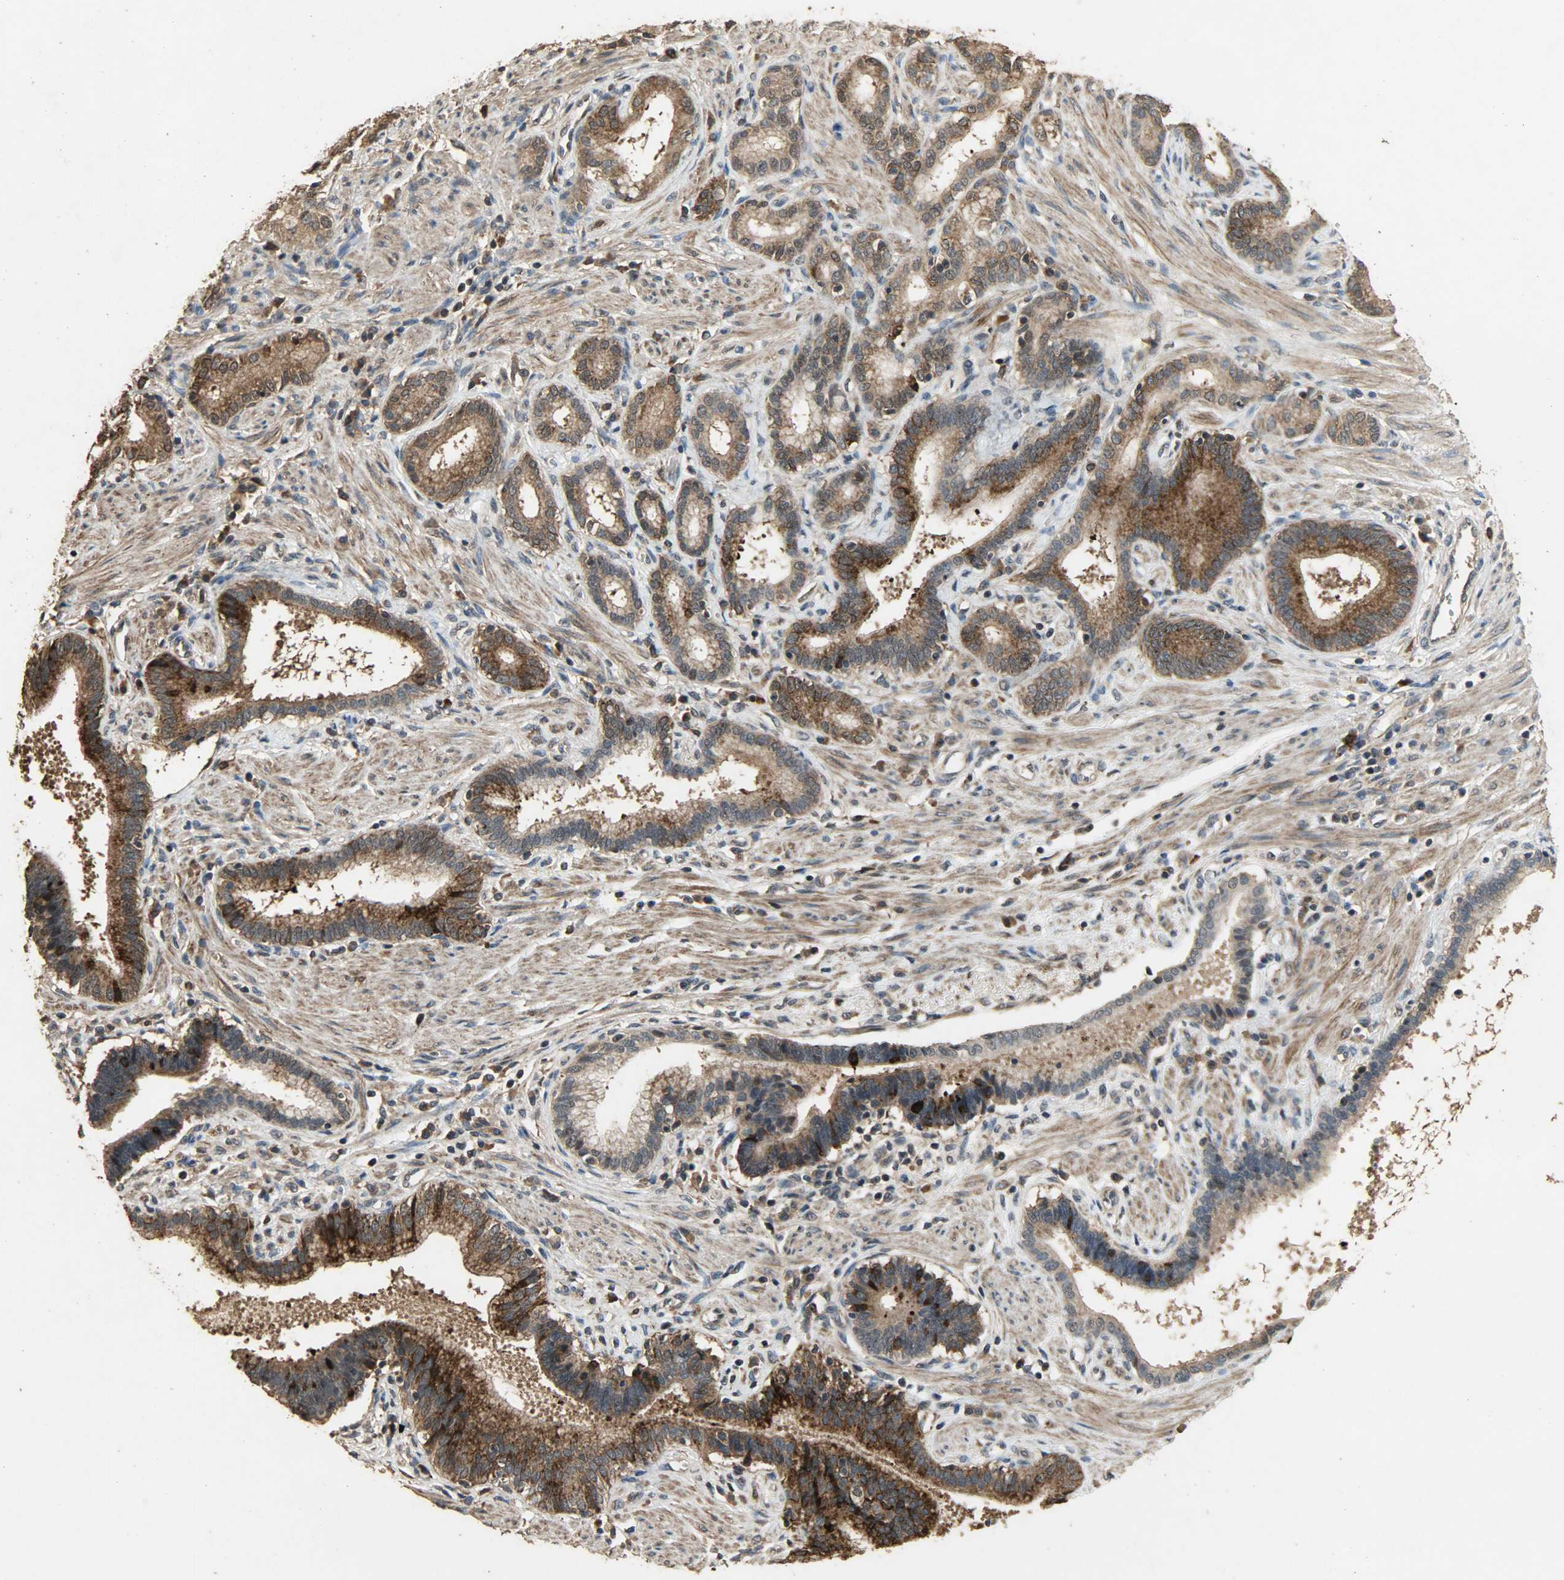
{"staining": {"intensity": "strong", "quantity": ">75%", "location": "cytoplasmic/membranous"}, "tissue": "pancreatic cancer", "cell_type": "Tumor cells", "image_type": "cancer", "snomed": [{"axis": "morphology", "description": "Adenocarcinoma, NOS"}, {"axis": "topography", "description": "Pancreas"}], "caption": "Immunohistochemical staining of pancreatic cancer reveals high levels of strong cytoplasmic/membranous protein expression in approximately >75% of tumor cells.", "gene": "CDKN2C", "patient": {"sex": "female", "age": 48}}